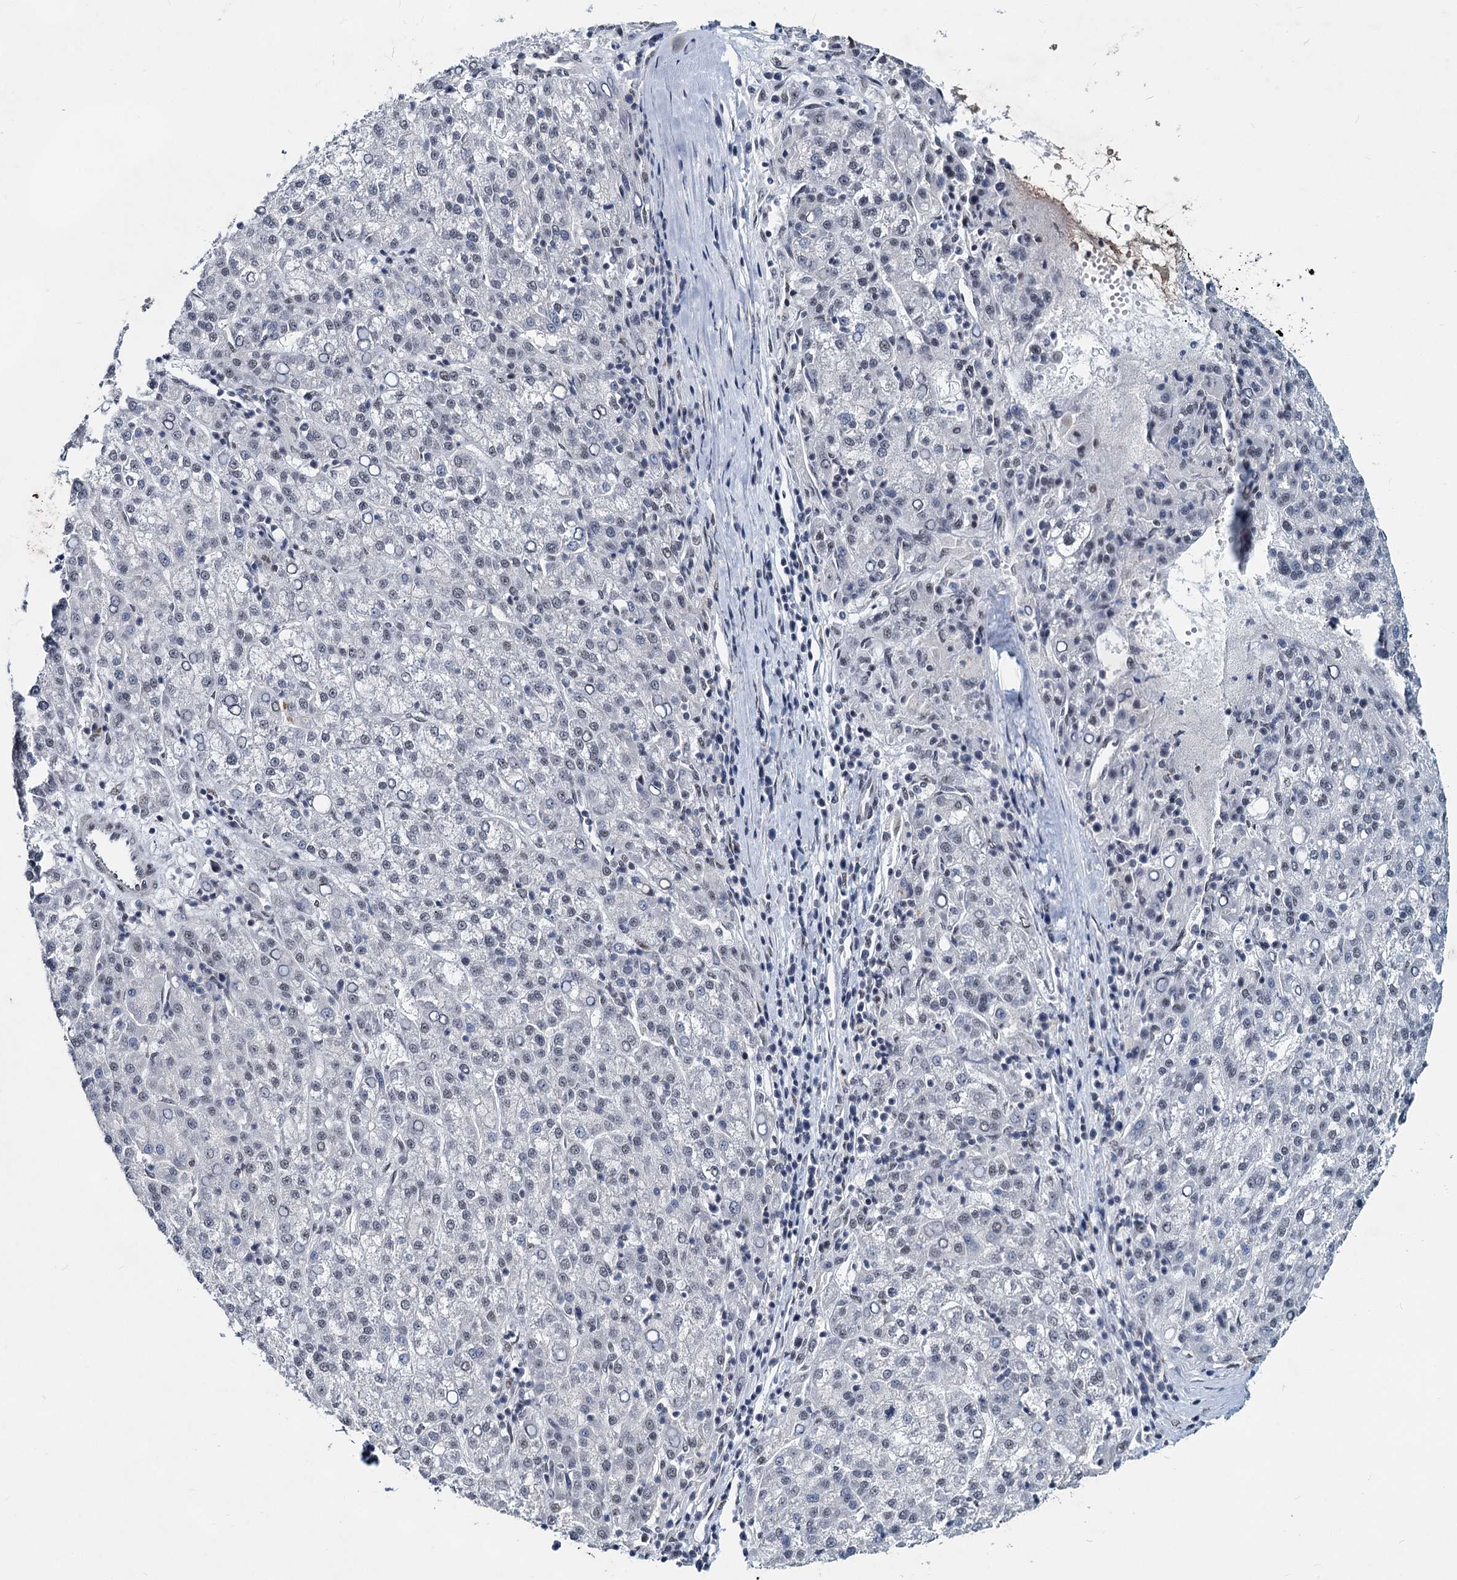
{"staining": {"intensity": "negative", "quantity": "none", "location": "none"}, "tissue": "liver cancer", "cell_type": "Tumor cells", "image_type": "cancer", "snomed": [{"axis": "morphology", "description": "Carcinoma, Hepatocellular, NOS"}, {"axis": "topography", "description": "Liver"}], "caption": "A micrograph of liver cancer (hepatocellular carcinoma) stained for a protein reveals no brown staining in tumor cells.", "gene": "METTL14", "patient": {"sex": "female", "age": 58}}